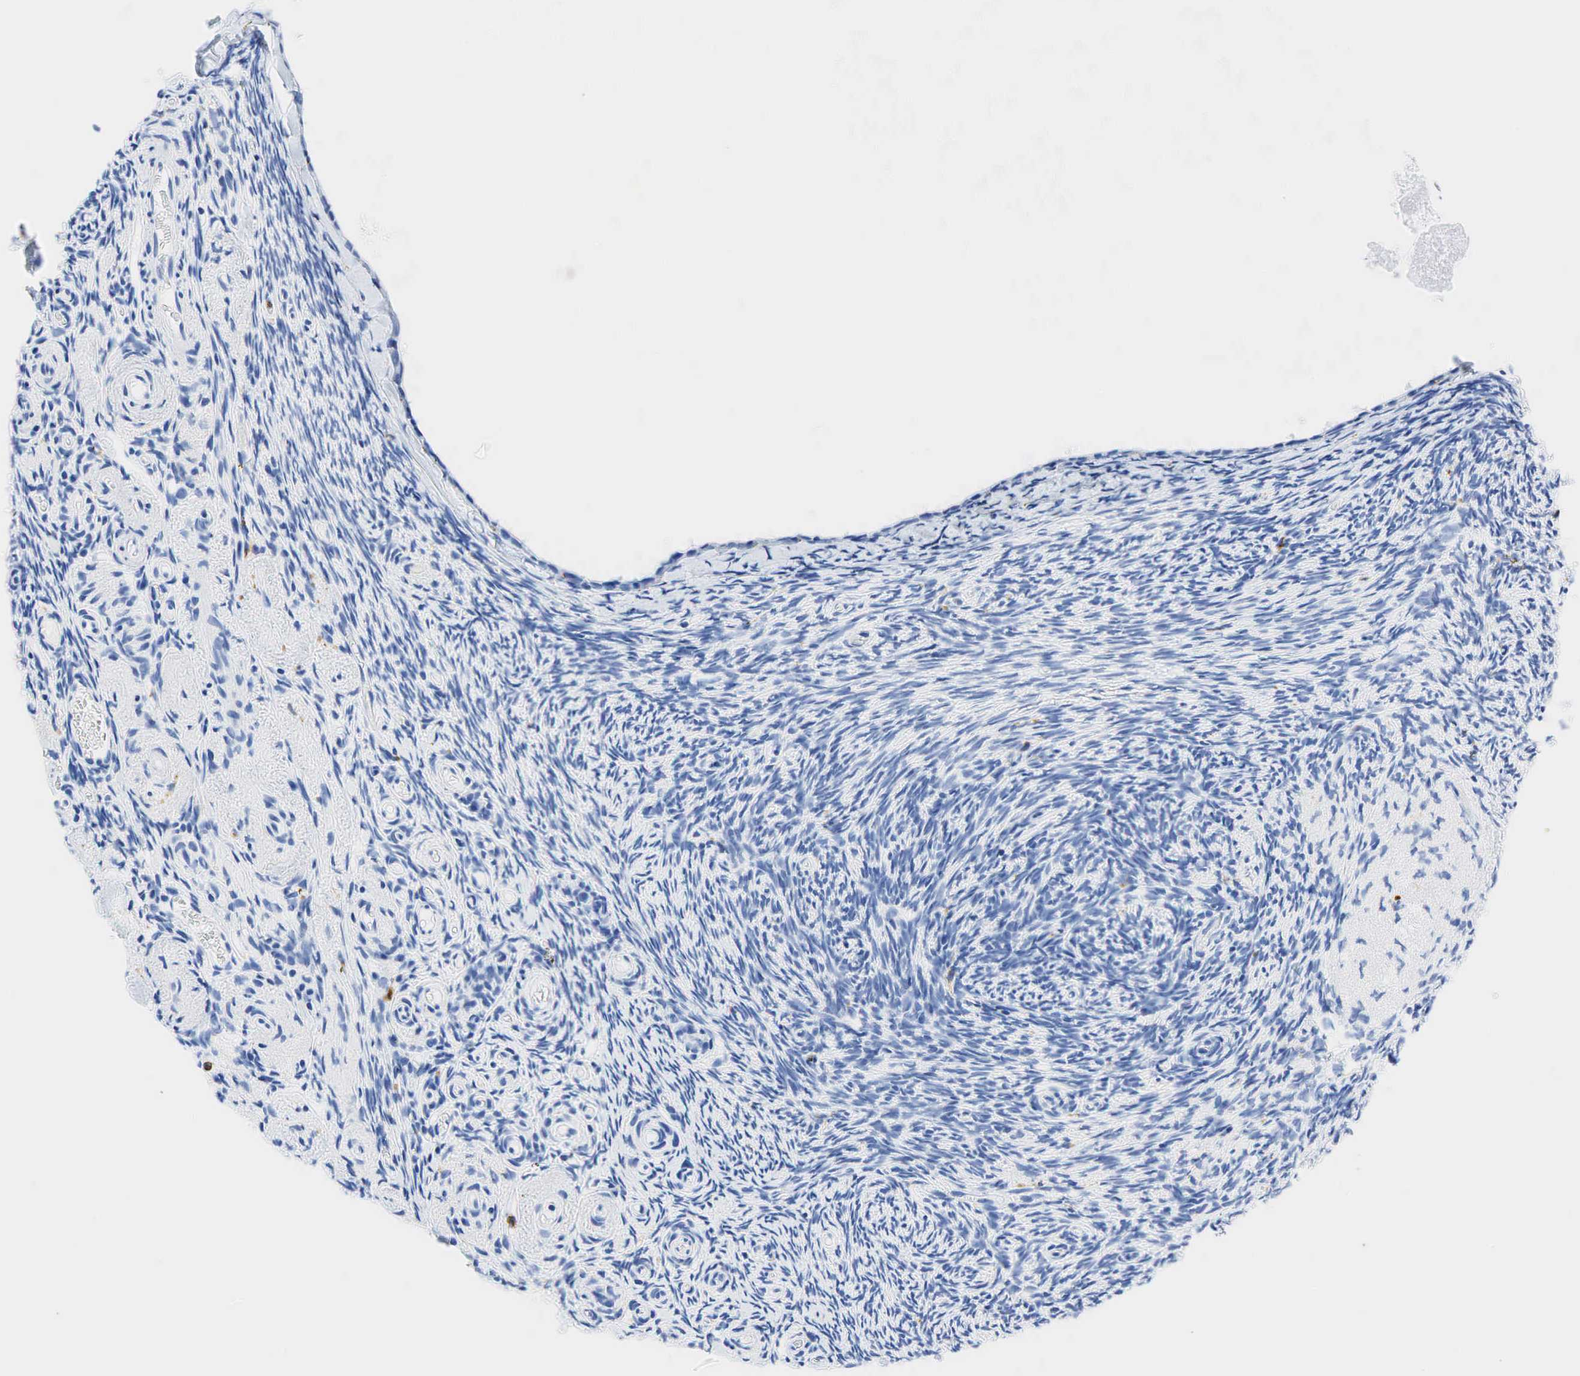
{"staining": {"intensity": "negative", "quantity": "none", "location": "none"}, "tissue": "ovary", "cell_type": "Follicle cells", "image_type": "normal", "snomed": [{"axis": "morphology", "description": "Normal tissue, NOS"}, {"axis": "topography", "description": "Ovary"}], "caption": "This is an immunohistochemistry (IHC) image of benign ovary. There is no staining in follicle cells.", "gene": "CD68", "patient": {"sex": "female", "age": 78}}